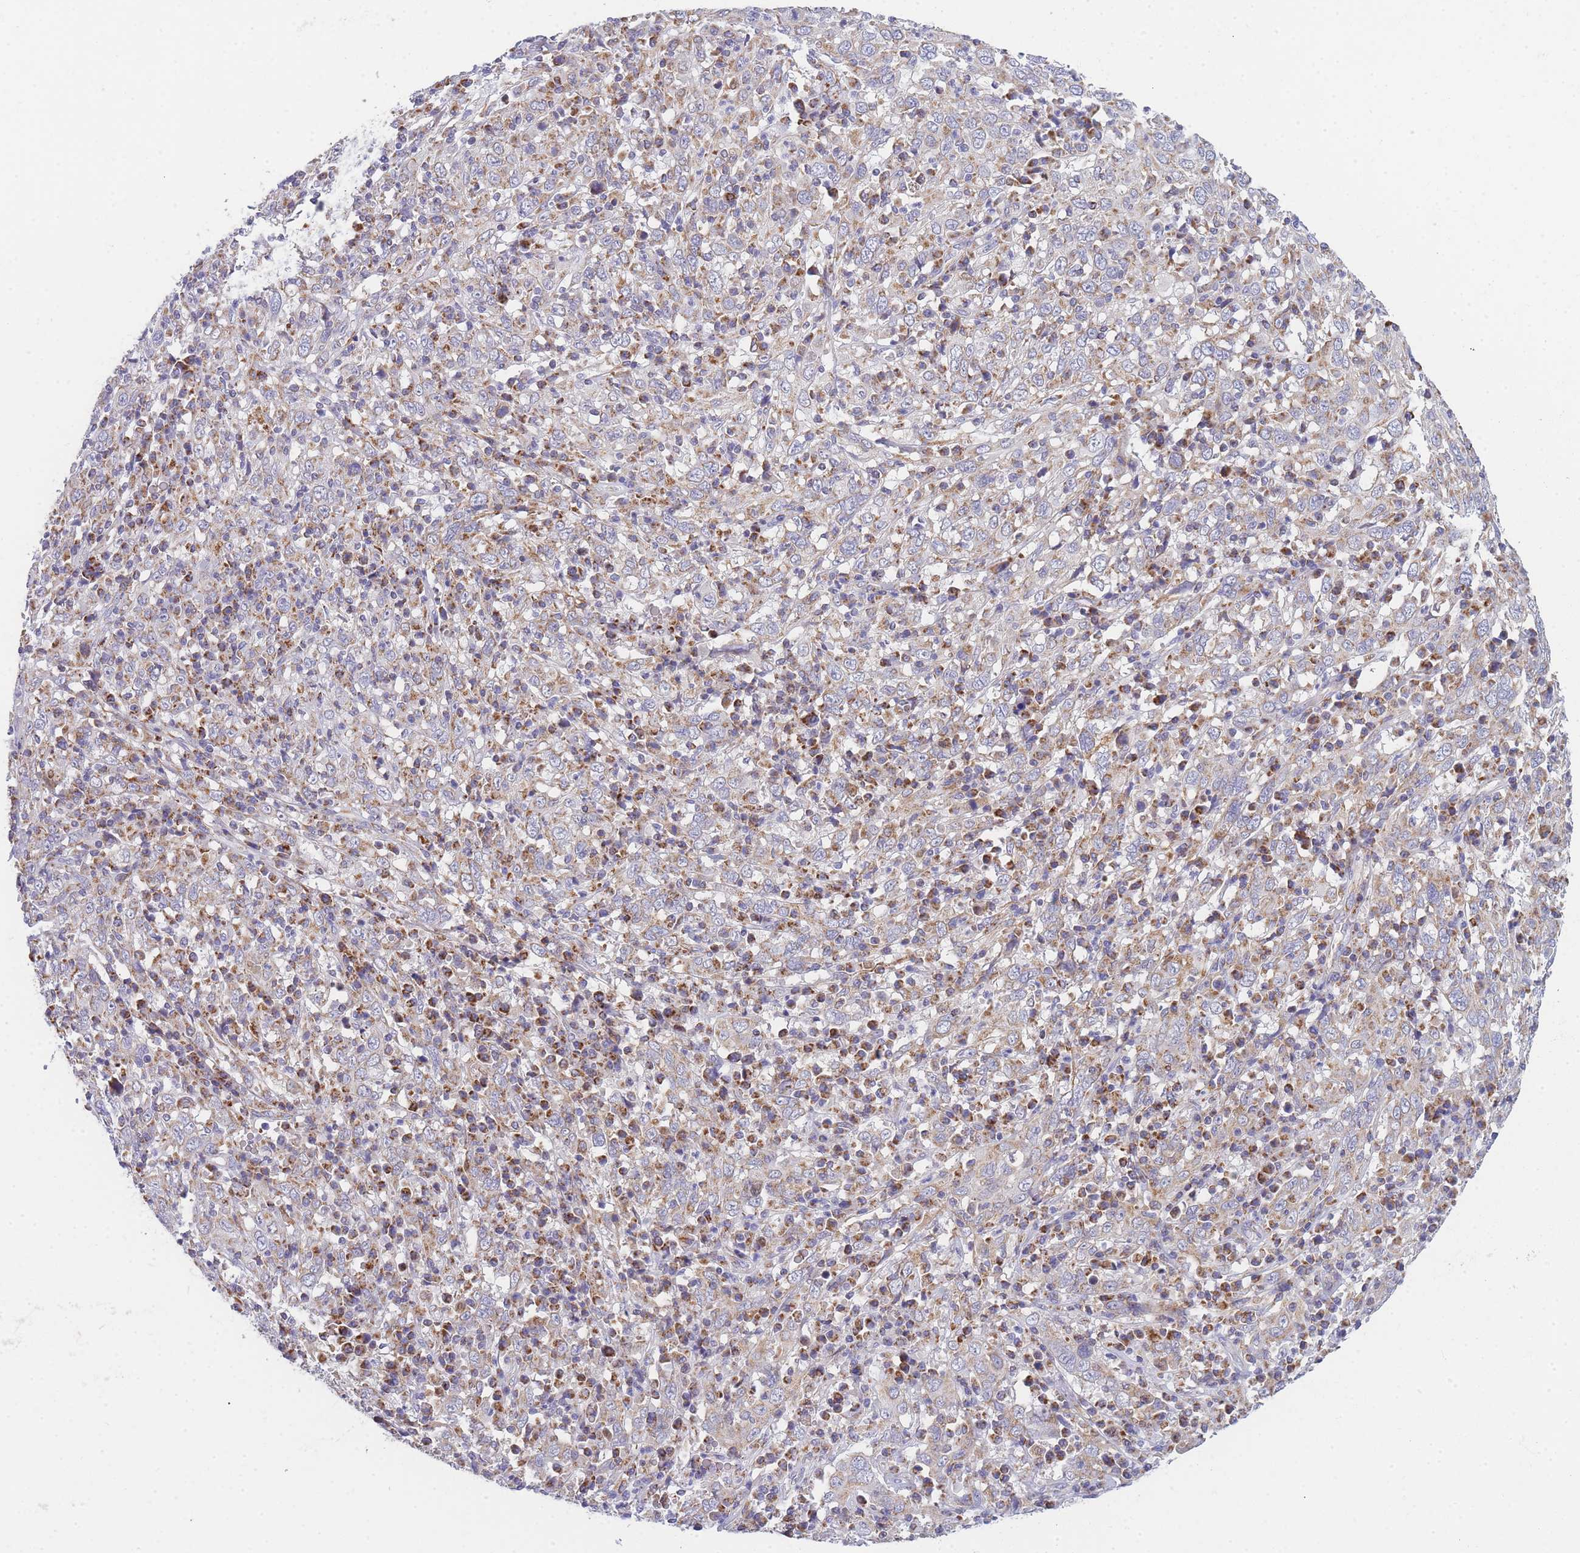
{"staining": {"intensity": "moderate", "quantity": "<25%", "location": "cytoplasmic/membranous"}, "tissue": "cervical cancer", "cell_type": "Tumor cells", "image_type": "cancer", "snomed": [{"axis": "morphology", "description": "Squamous cell carcinoma, NOS"}, {"axis": "topography", "description": "Cervix"}], "caption": "IHC photomicrograph of neoplastic tissue: human squamous cell carcinoma (cervical) stained using immunohistochemistry reveals low levels of moderate protein expression localized specifically in the cytoplasmic/membranous of tumor cells, appearing as a cytoplasmic/membranous brown color.", "gene": "MRPS11", "patient": {"sex": "female", "age": 46}}